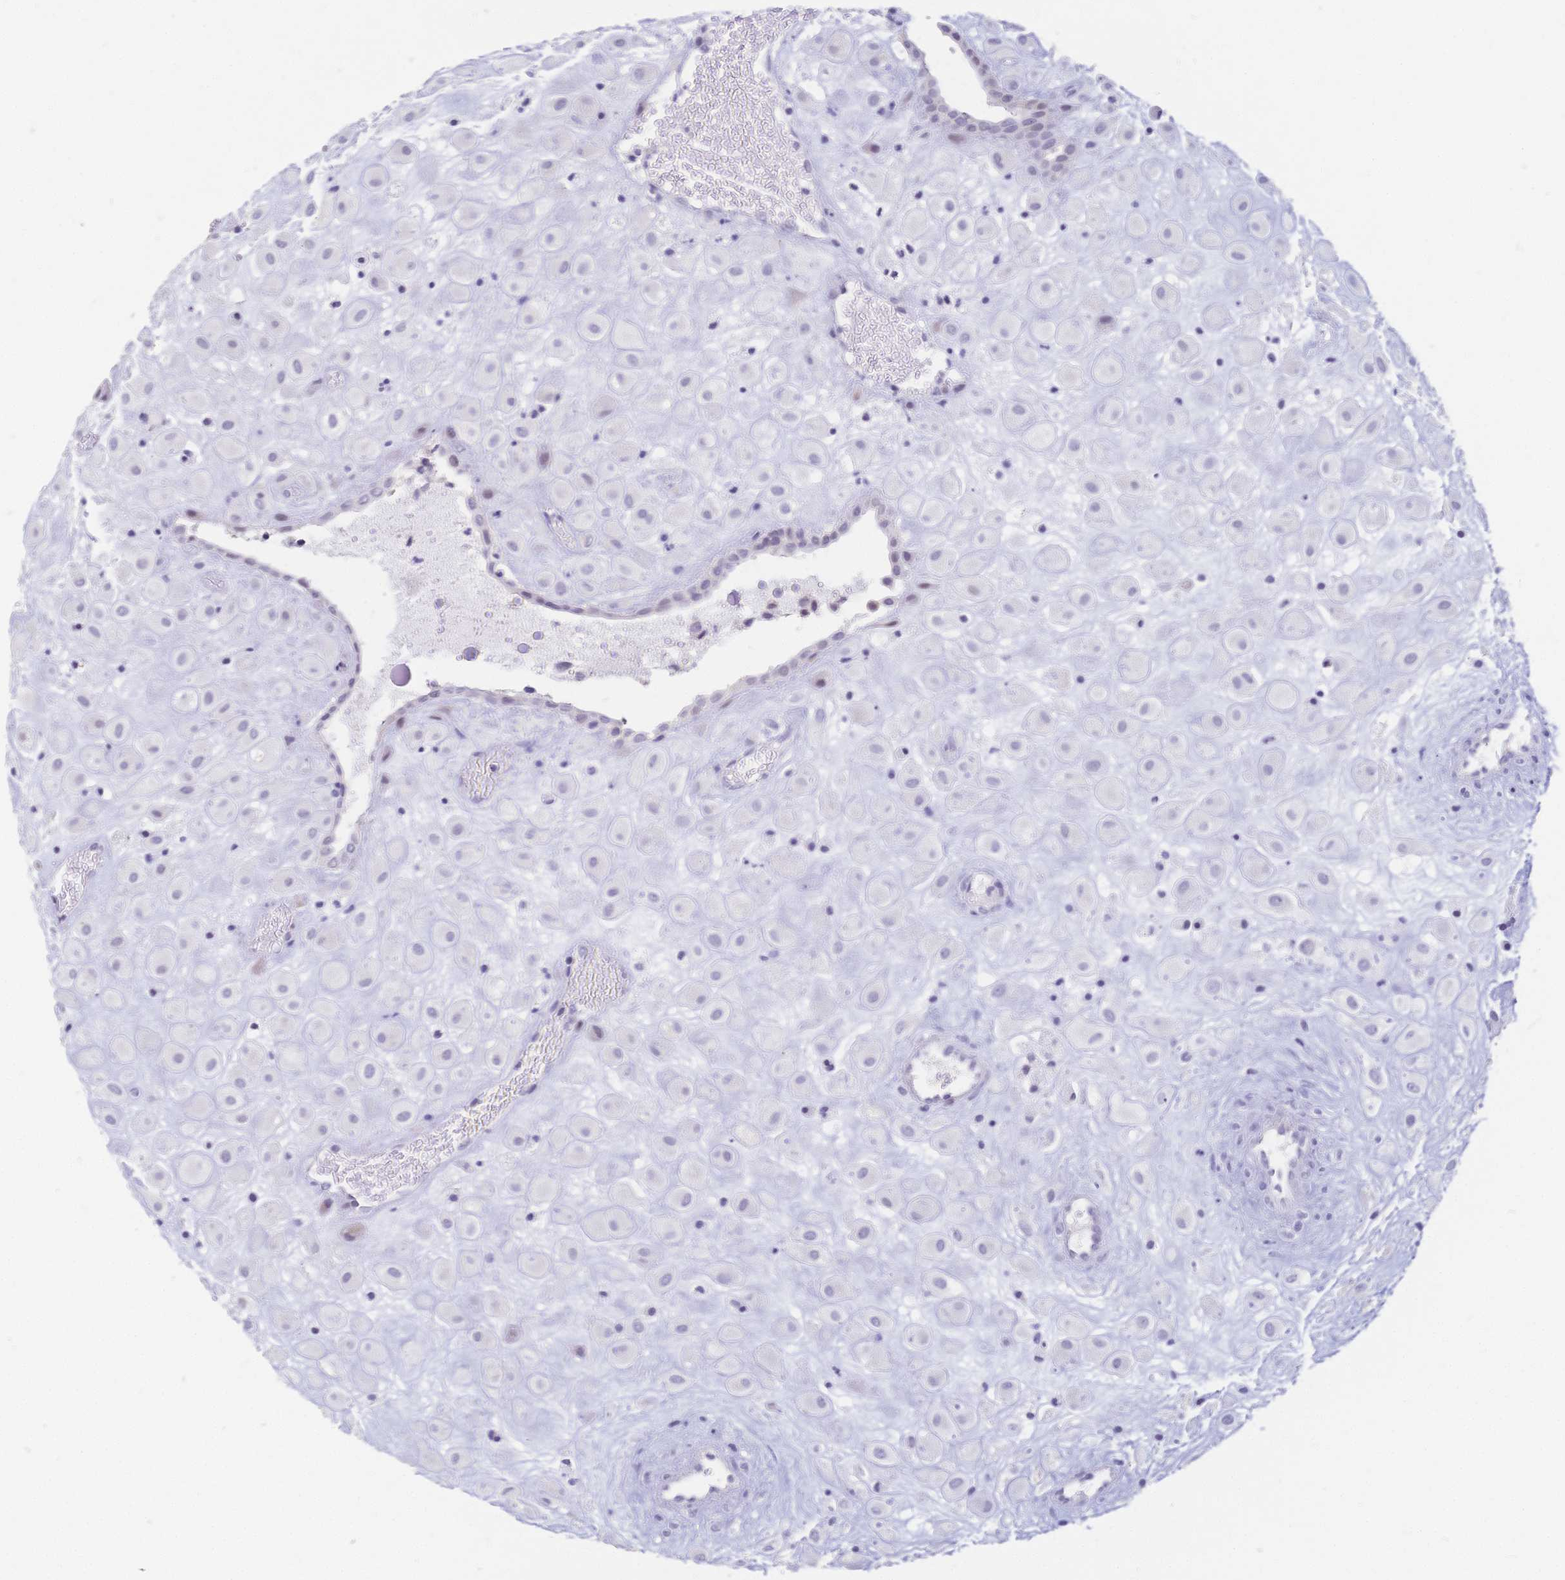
{"staining": {"intensity": "negative", "quantity": "none", "location": "none"}, "tissue": "placenta", "cell_type": "Decidual cells", "image_type": "normal", "snomed": [{"axis": "morphology", "description": "Normal tissue, NOS"}, {"axis": "topography", "description": "Placenta"}], "caption": "This histopathology image is of benign placenta stained with immunohistochemistry to label a protein in brown with the nuclei are counter-stained blue. There is no expression in decidual cells. (DAB (3,3'-diaminobenzidine) IHC, high magnification).", "gene": "CR2", "patient": {"sex": "female", "age": 24}}